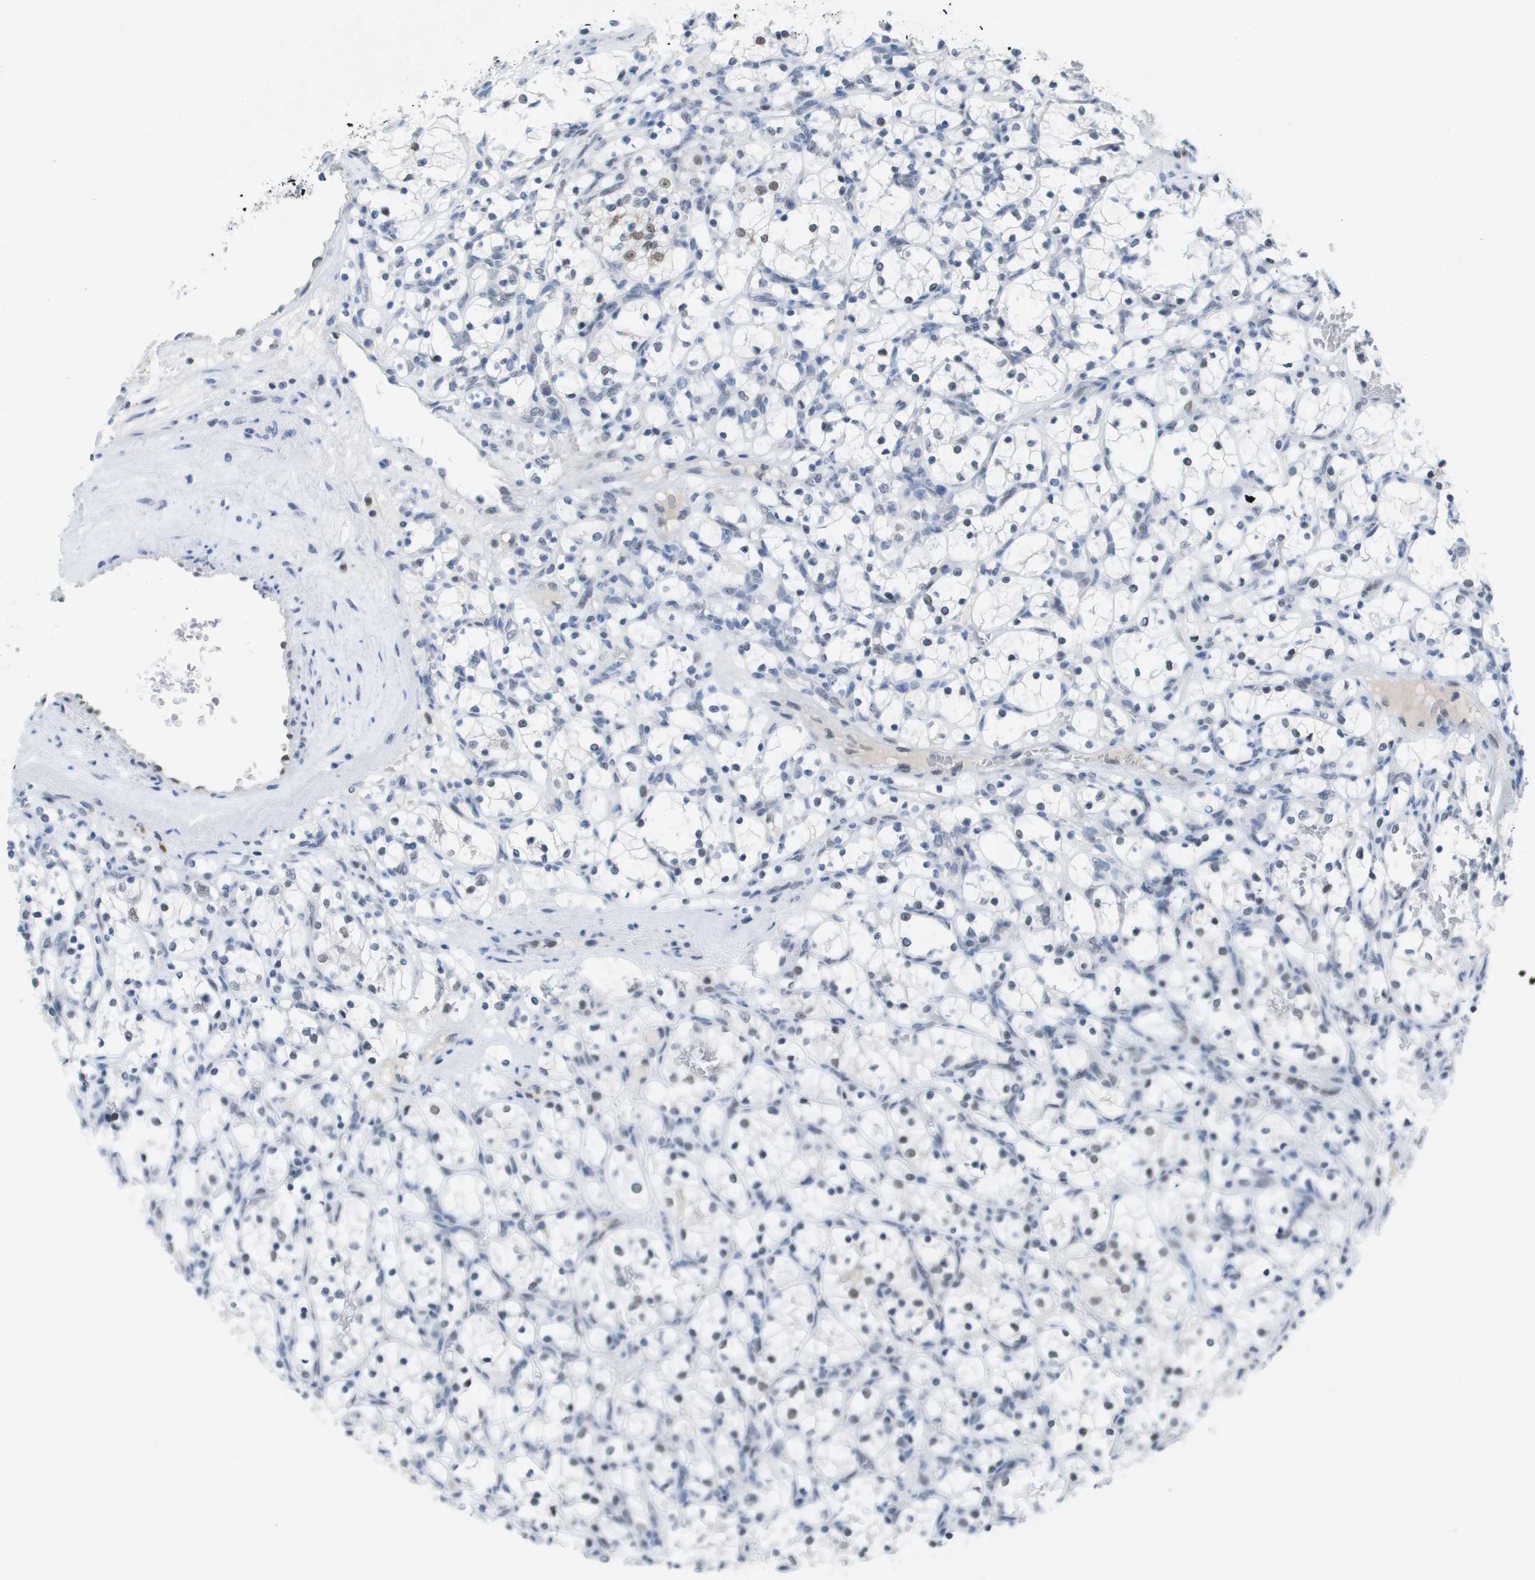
{"staining": {"intensity": "weak", "quantity": "<25%", "location": "nuclear"}, "tissue": "renal cancer", "cell_type": "Tumor cells", "image_type": "cancer", "snomed": [{"axis": "morphology", "description": "Adenocarcinoma, NOS"}, {"axis": "topography", "description": "Kidney"}], "caption": "Micrograph shows no protein positivity in tumor cells of renal cancer (adenocarcinoma) tissue. Nuclei are stained in blue.", "gene": "TP53RK", "patient": {"sex": "female", "age": 69}}